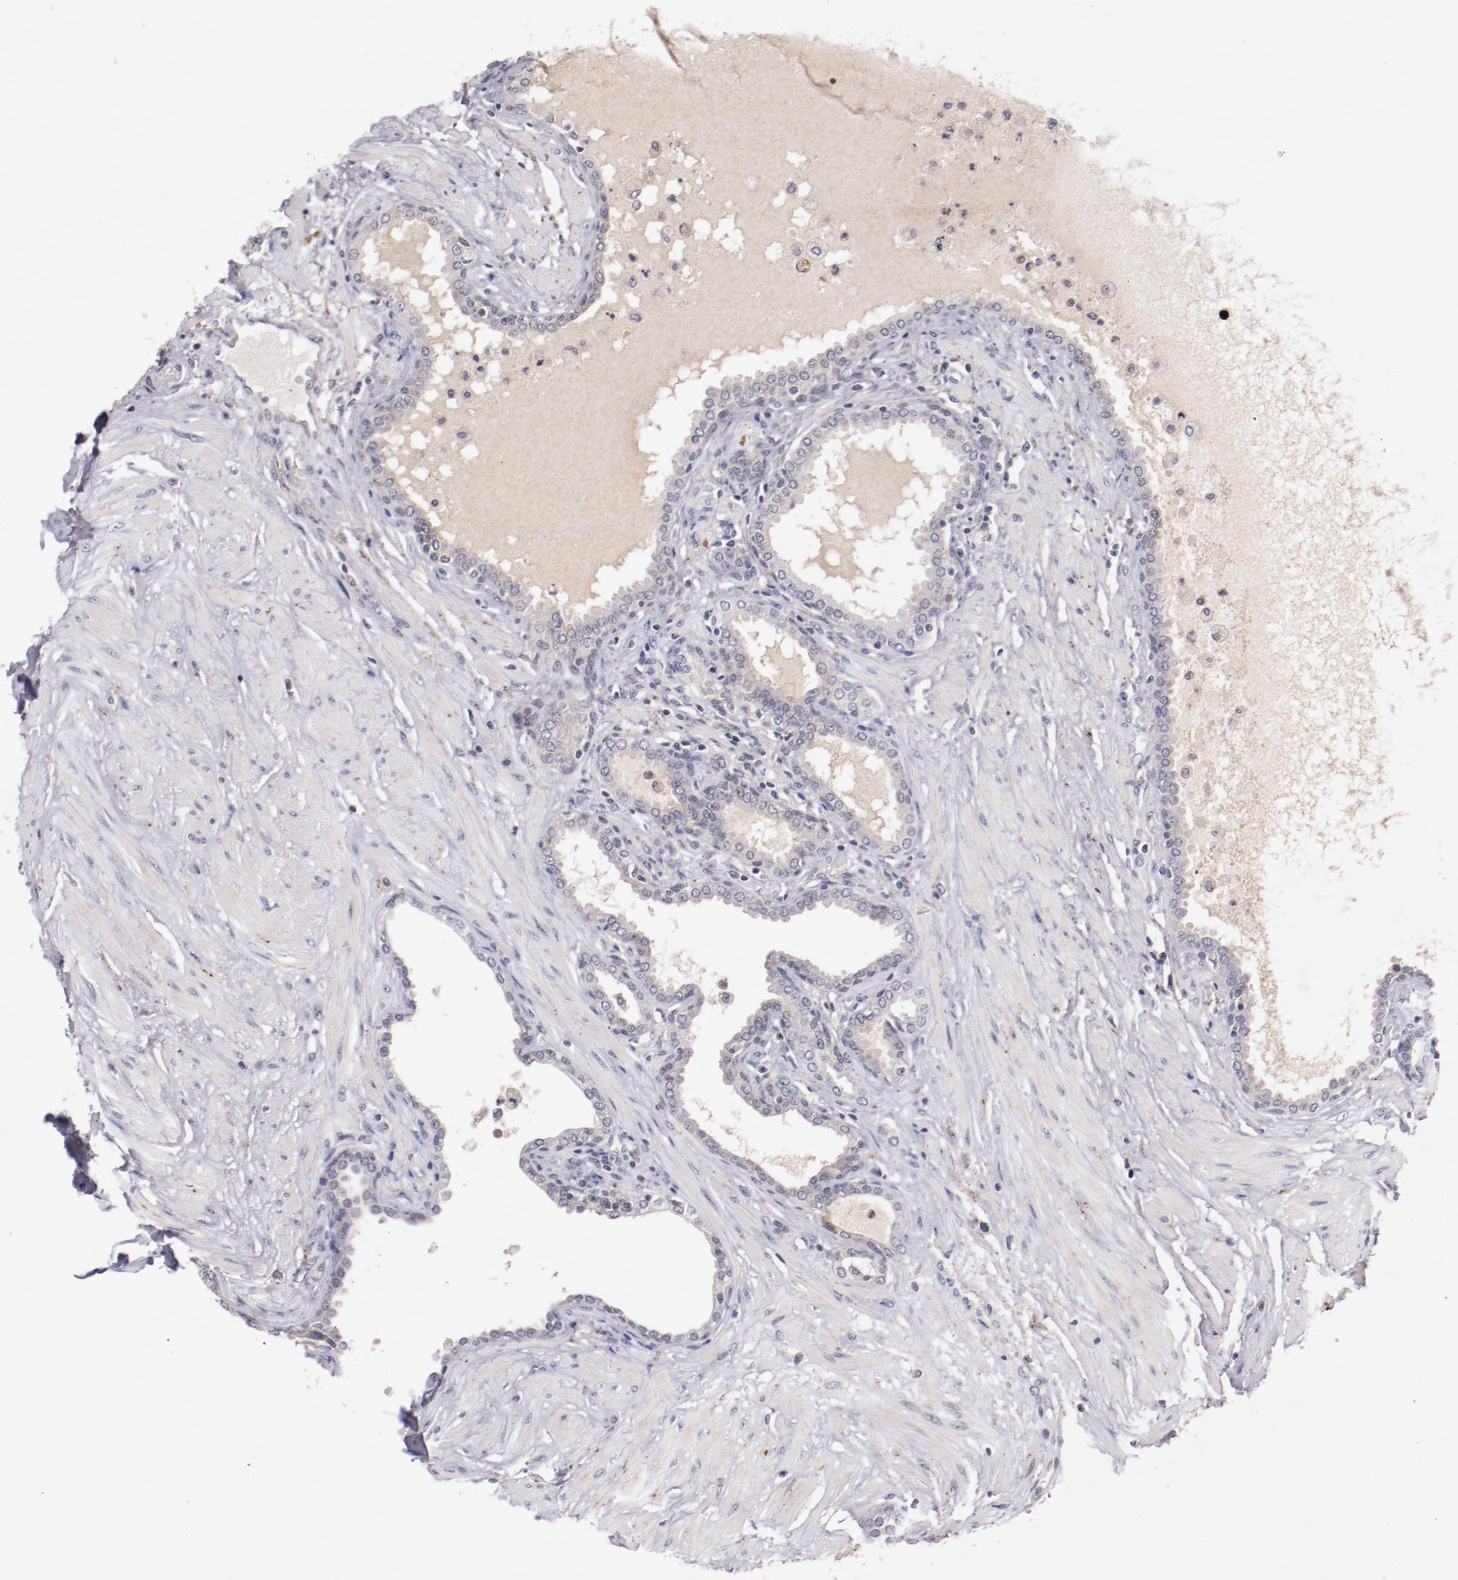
{"staining": {"intensity": "negative", "quantity": "none", "location": "none"}, "tissue": "prostate", "cell_type": "Glandular cells", "image_type": "normal", "snomed": [{"axis": "morphology", "description": "Normal tissue, NOS"}, {"axis": "topography", "description": "Prostate"}], "caption": "High power microscopy histopathology image of an immunohistochemistry image of normal prostate, revealing no significant staining in glandular cells. (DAB immunohistochemistry with hematoxylin counter stain).", "gene": "SYP", "patient": {"sex": "male", "age": 64}}